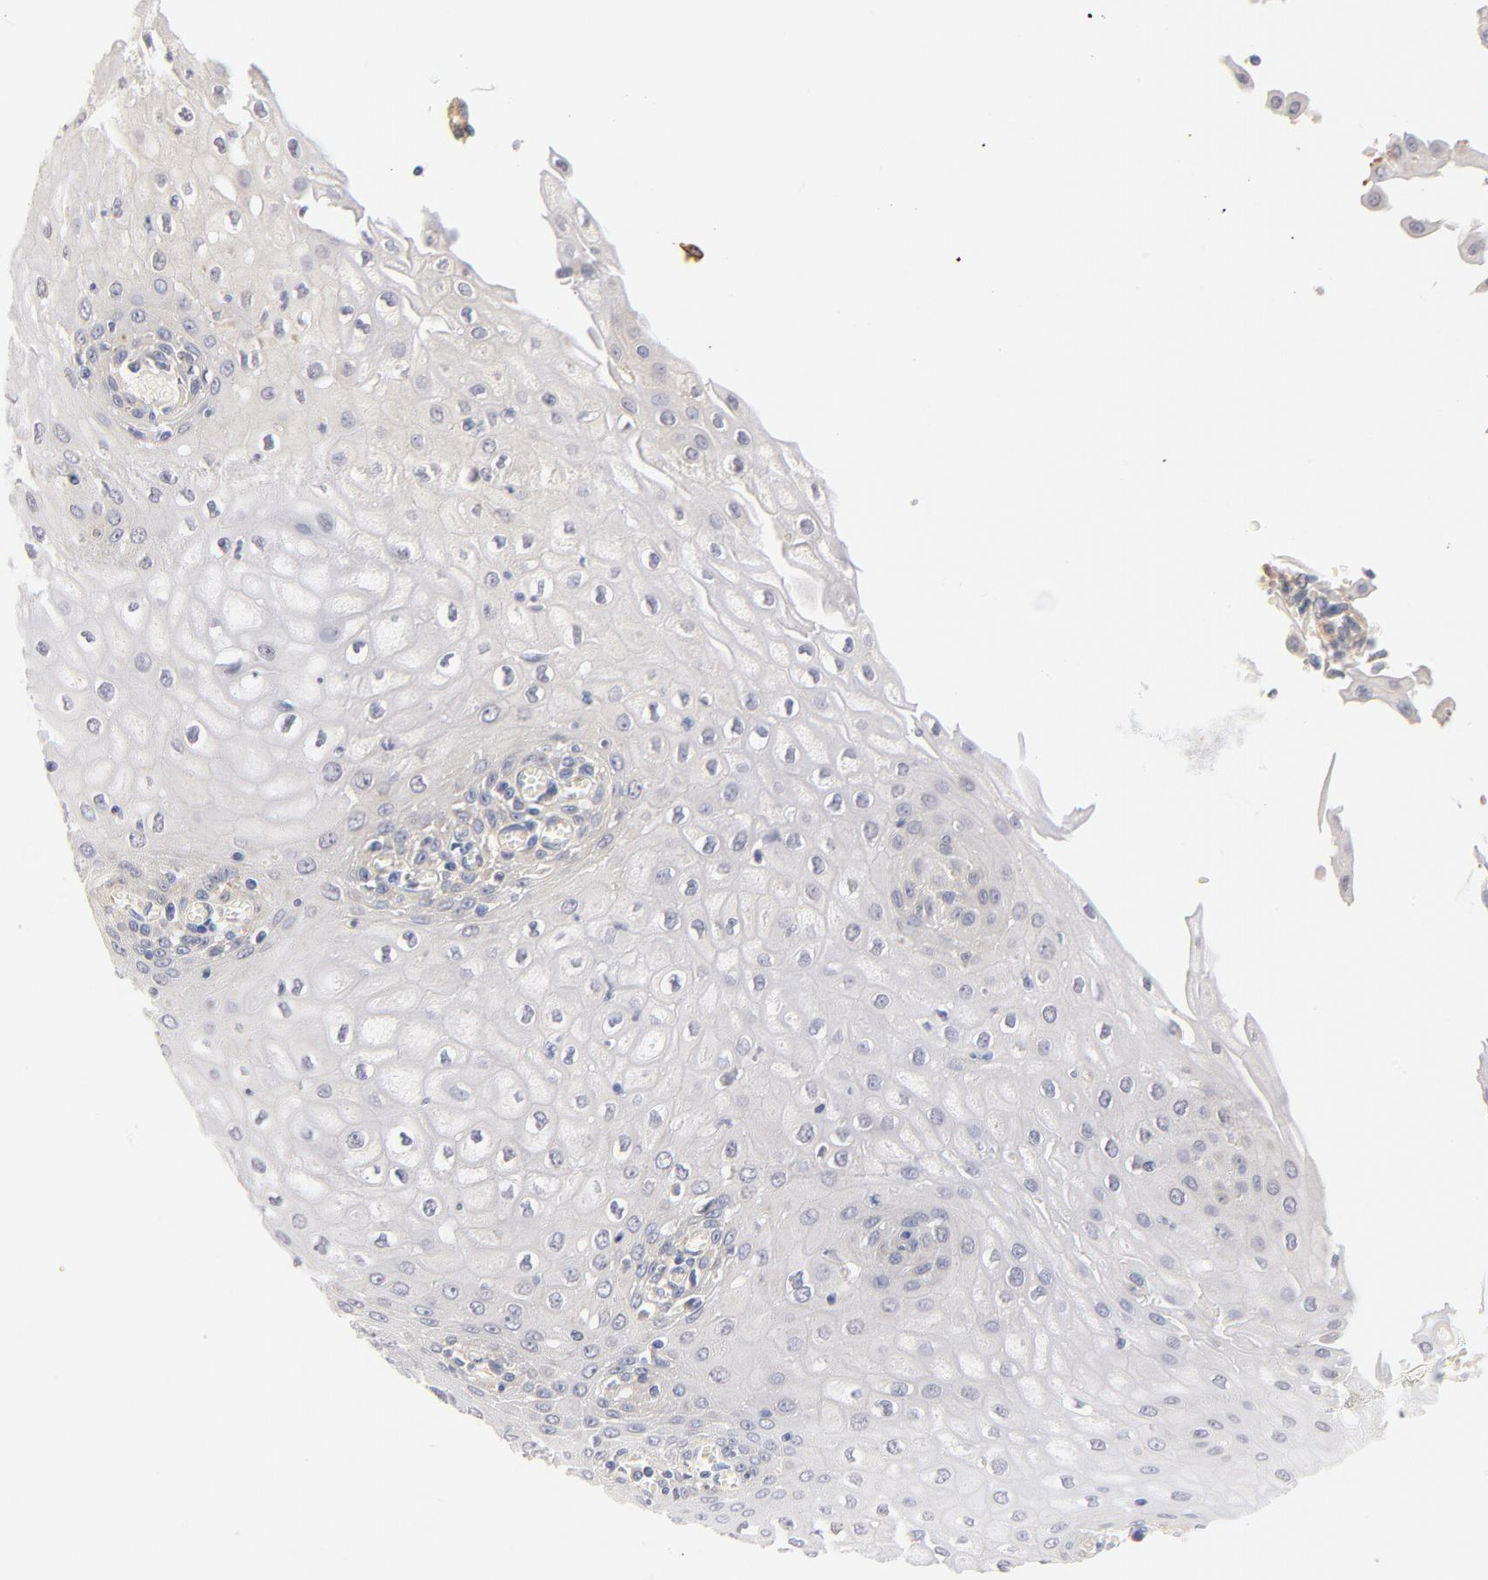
{"staining": {"intensity": "negative", "quantity": "none", "location": "none"}, "tissue": "esophagus", "cell_type": "Squamous epithelial cells", "image_type": "normal", "snomed": [{"axis": "morphology", "description": "Normal tissue, NOS"}, {"axis": "morphology", "description": "Squamous cell carcinoma, NOS"}, {"axis": "topography", "description": "Esophagus"}], "caption": "Human esophagus stained for a protein using immunohistochemistry (IHC) exhibits no staining in squamous epithelial cells.", "gene": "MTERF2", "patient": {"sex": "male", "age": 65}}